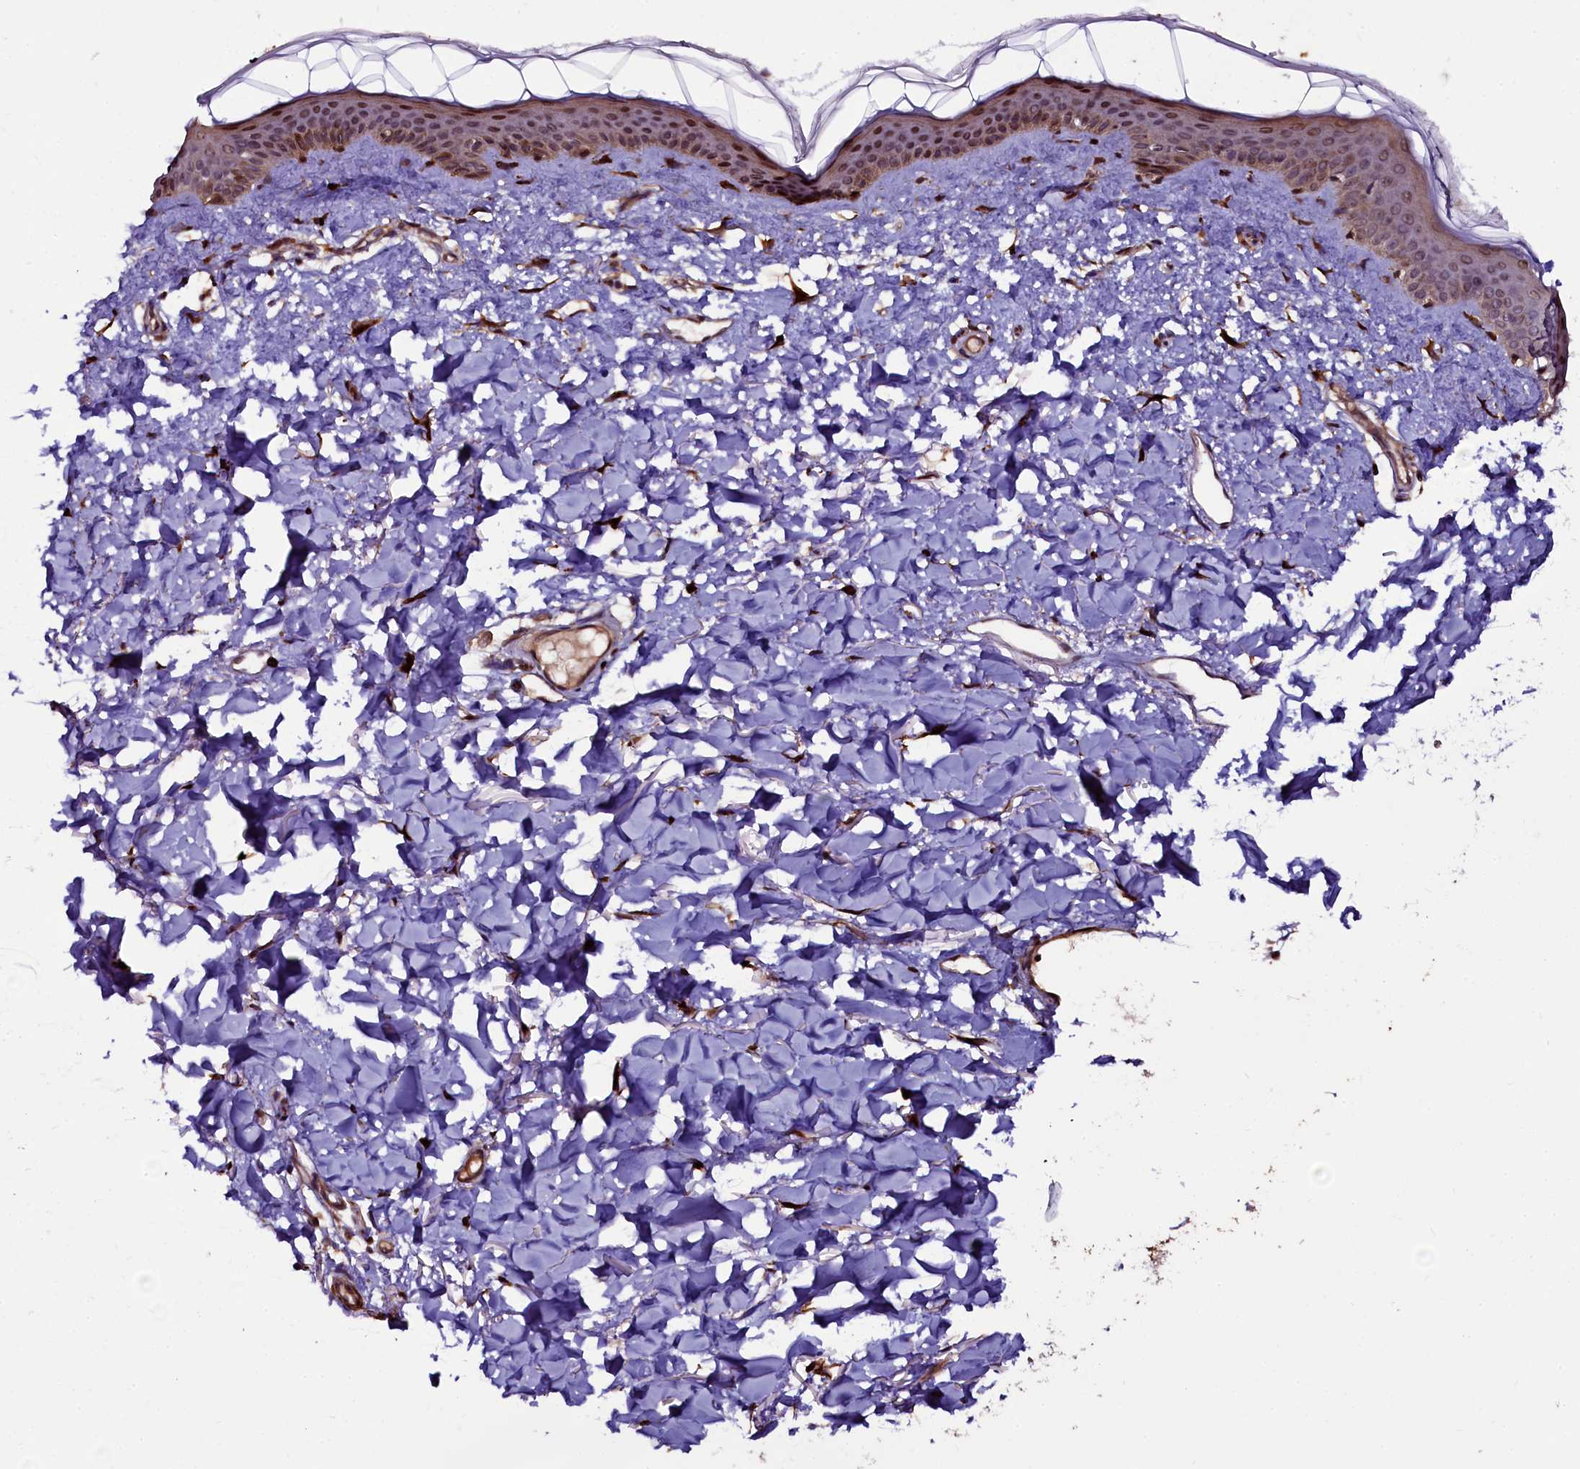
{"staining": {"intensity": "strong", "quantity": ">75%", "location": "cytoplasmic/membranous,nuclear"}, "tissue": "skin", "cell_type": "Fibroblasts", "image_type": "normal", "snomed": [{"axis": "morphology", "description": "Normal tissue, NOS"}, {"axis": "topography", "description": "Skin"}], "caption": "Normal skin demonstrates strong cytoplasmic/membranous,nuclear expression in approximately >75% of fibroblasts, visualized by immunohistochemistry.", "gene": "N4BP1", "patient": {"sex": "female", "age": 58}}